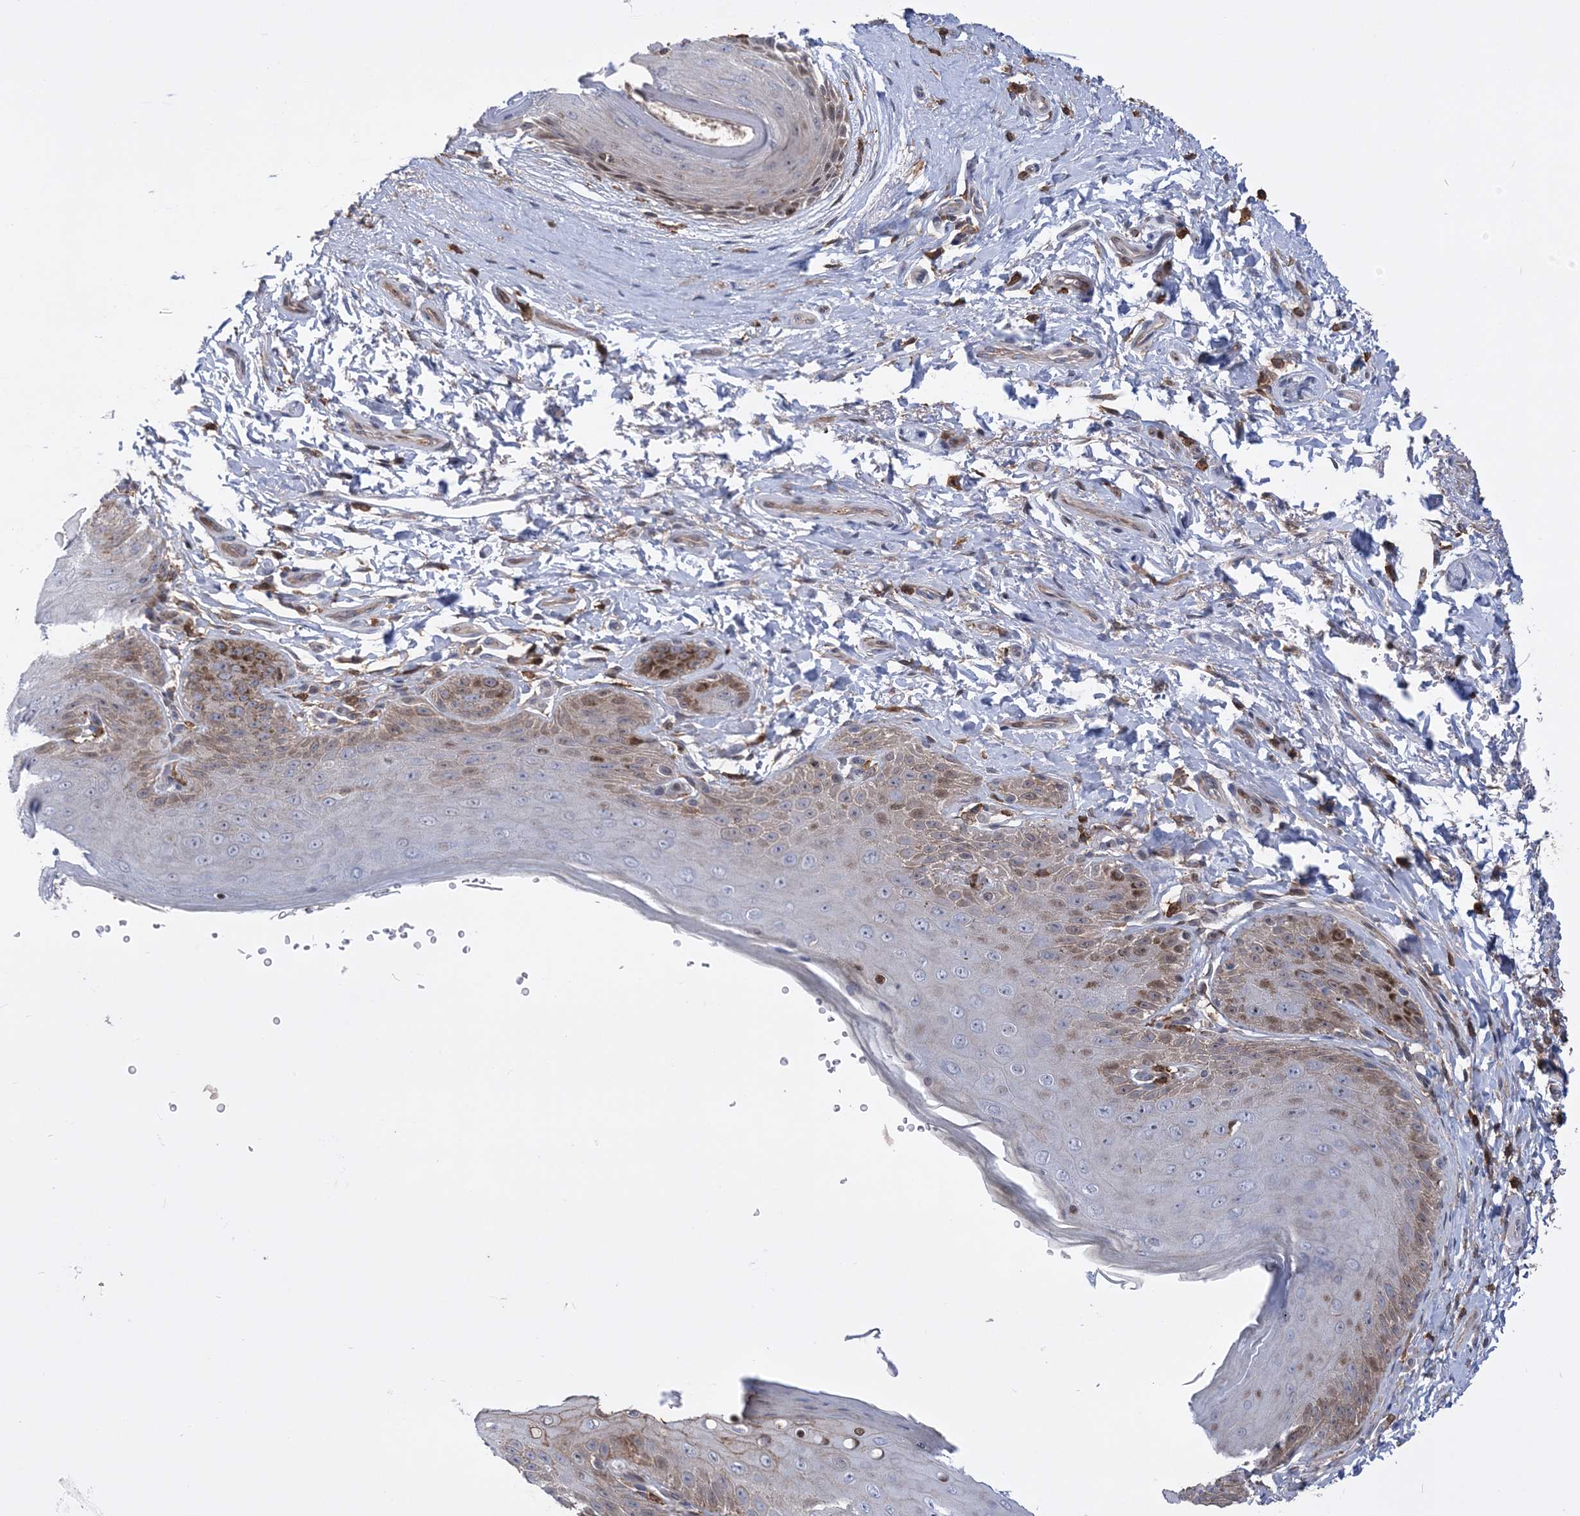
{"staining": {"intensity": "moderate", "quantity": "25%-75%", "location": "cytoplasmic/membranous,nuclear"}, "tissue": "skin", "cell_type": "Epidermal cells", "image_type": "normal", "snomed": [{"axis": "morphology", "description": "Normal tissue, NOS"}, {"axis": "topography", "description": "Anal"}], "caption": "A brown stain shows moderate cytoplasmic/membranous,nuclear expression of a protein in epidermal cells of normal human skin. The protein is stained brown, and the nuclei are stained in blue (DAB (3,3'-diaminobenzidine) IHC with brightfield microscopy, high magnification).", "gene": "RNPEPL1", "patient": {"sex": "male", "age": 44}}